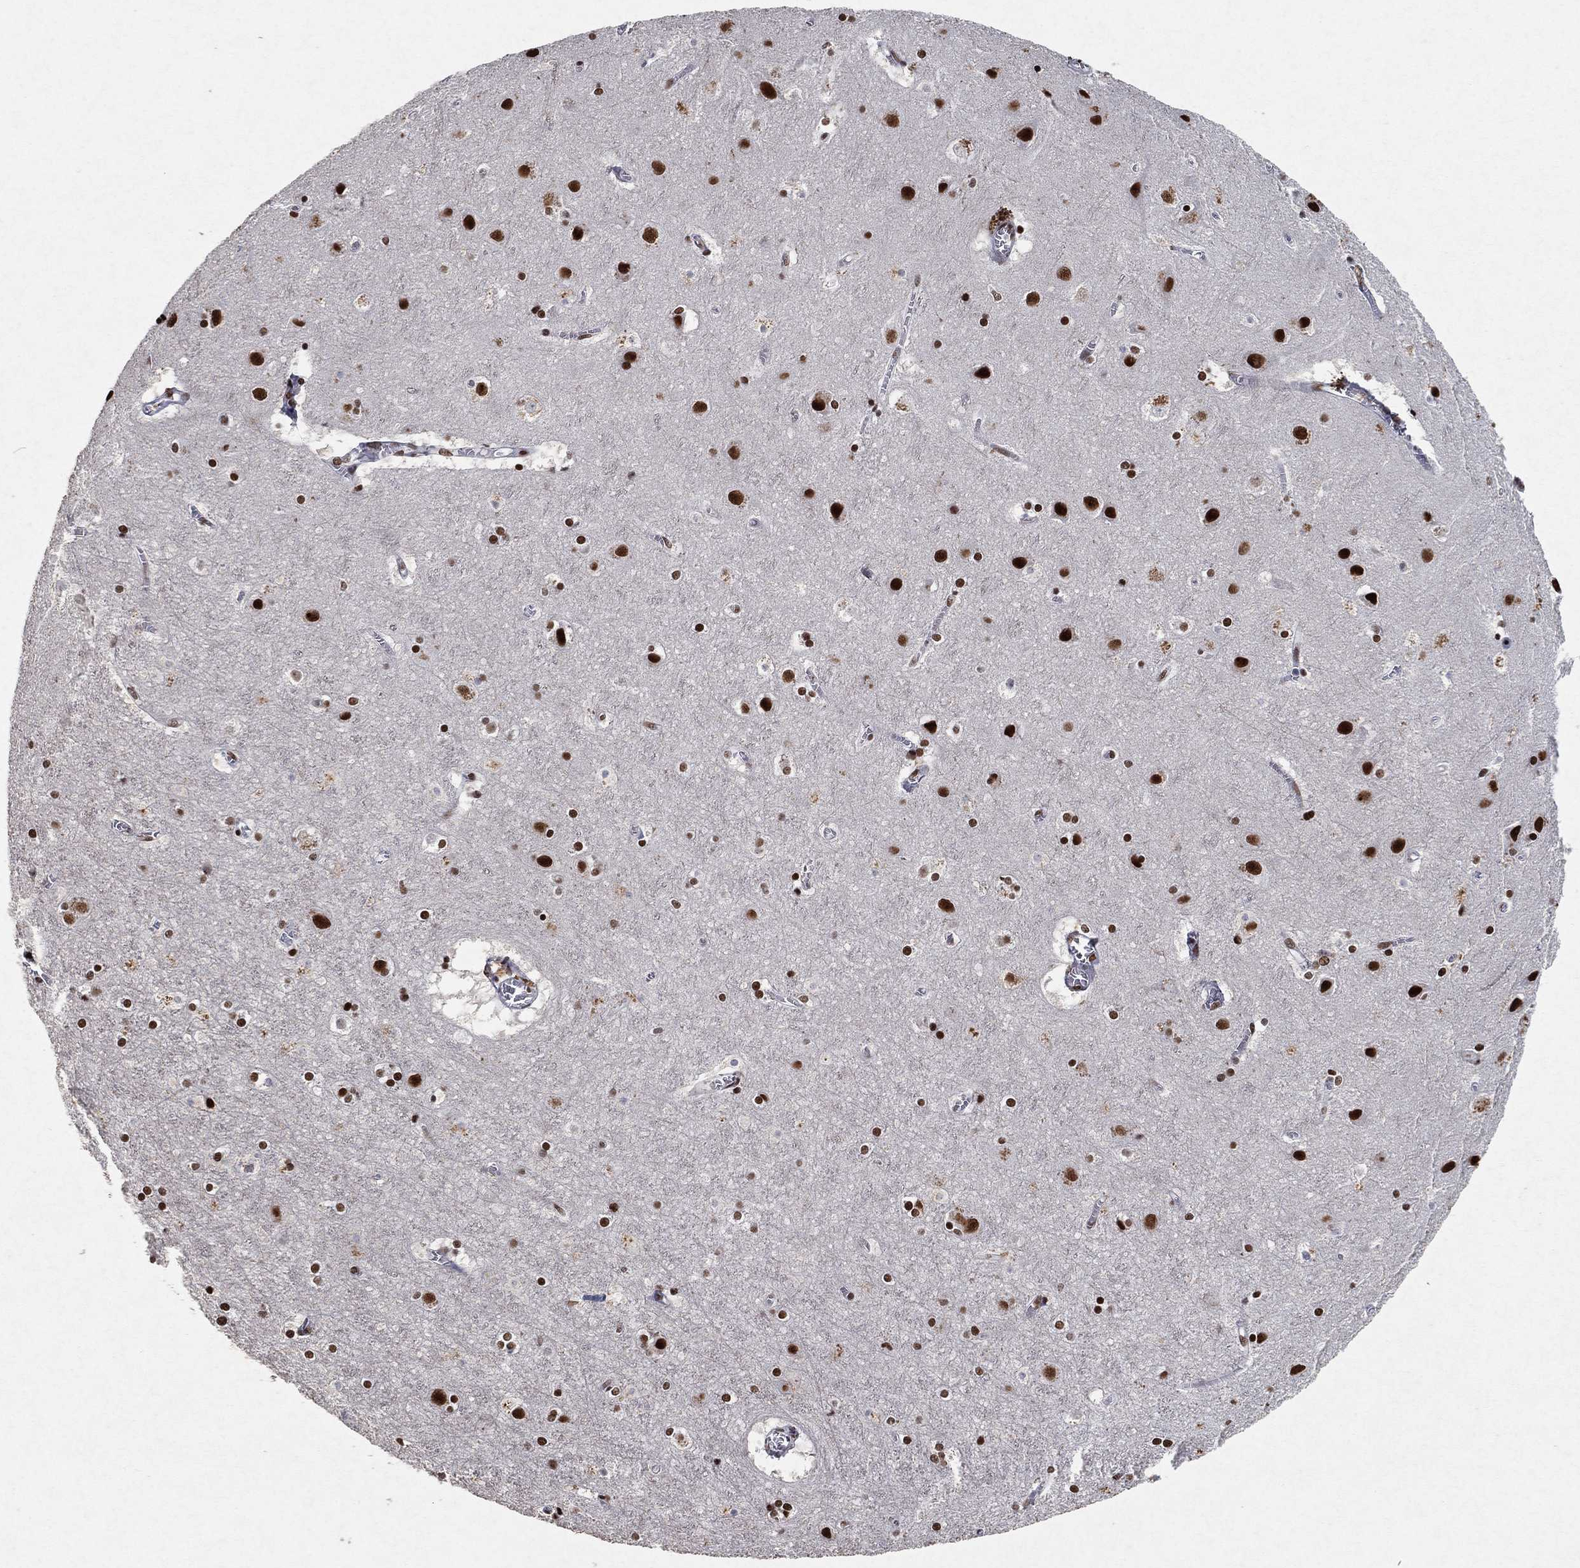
{"staining": {"intensity": "negative", "quantity": "none", "location": "none"}, "tissue": "cerebral cortex", "cell_type": "Endothelial cells", "image_type": "normal", "snomed": [{"axis": "morphology", "description": "Normal tissue, NOS"}, {"axis": "topography", "description": "Cerebral cortex"}], "caption": "Micrograph shows no protein staining in endothelial cells of benign cerebral cortex. (Immunohistochemistry, brightfield microscopy, high magnification).", "gene": "DDX27", "patient": {"sex": "male", "age": 59}}